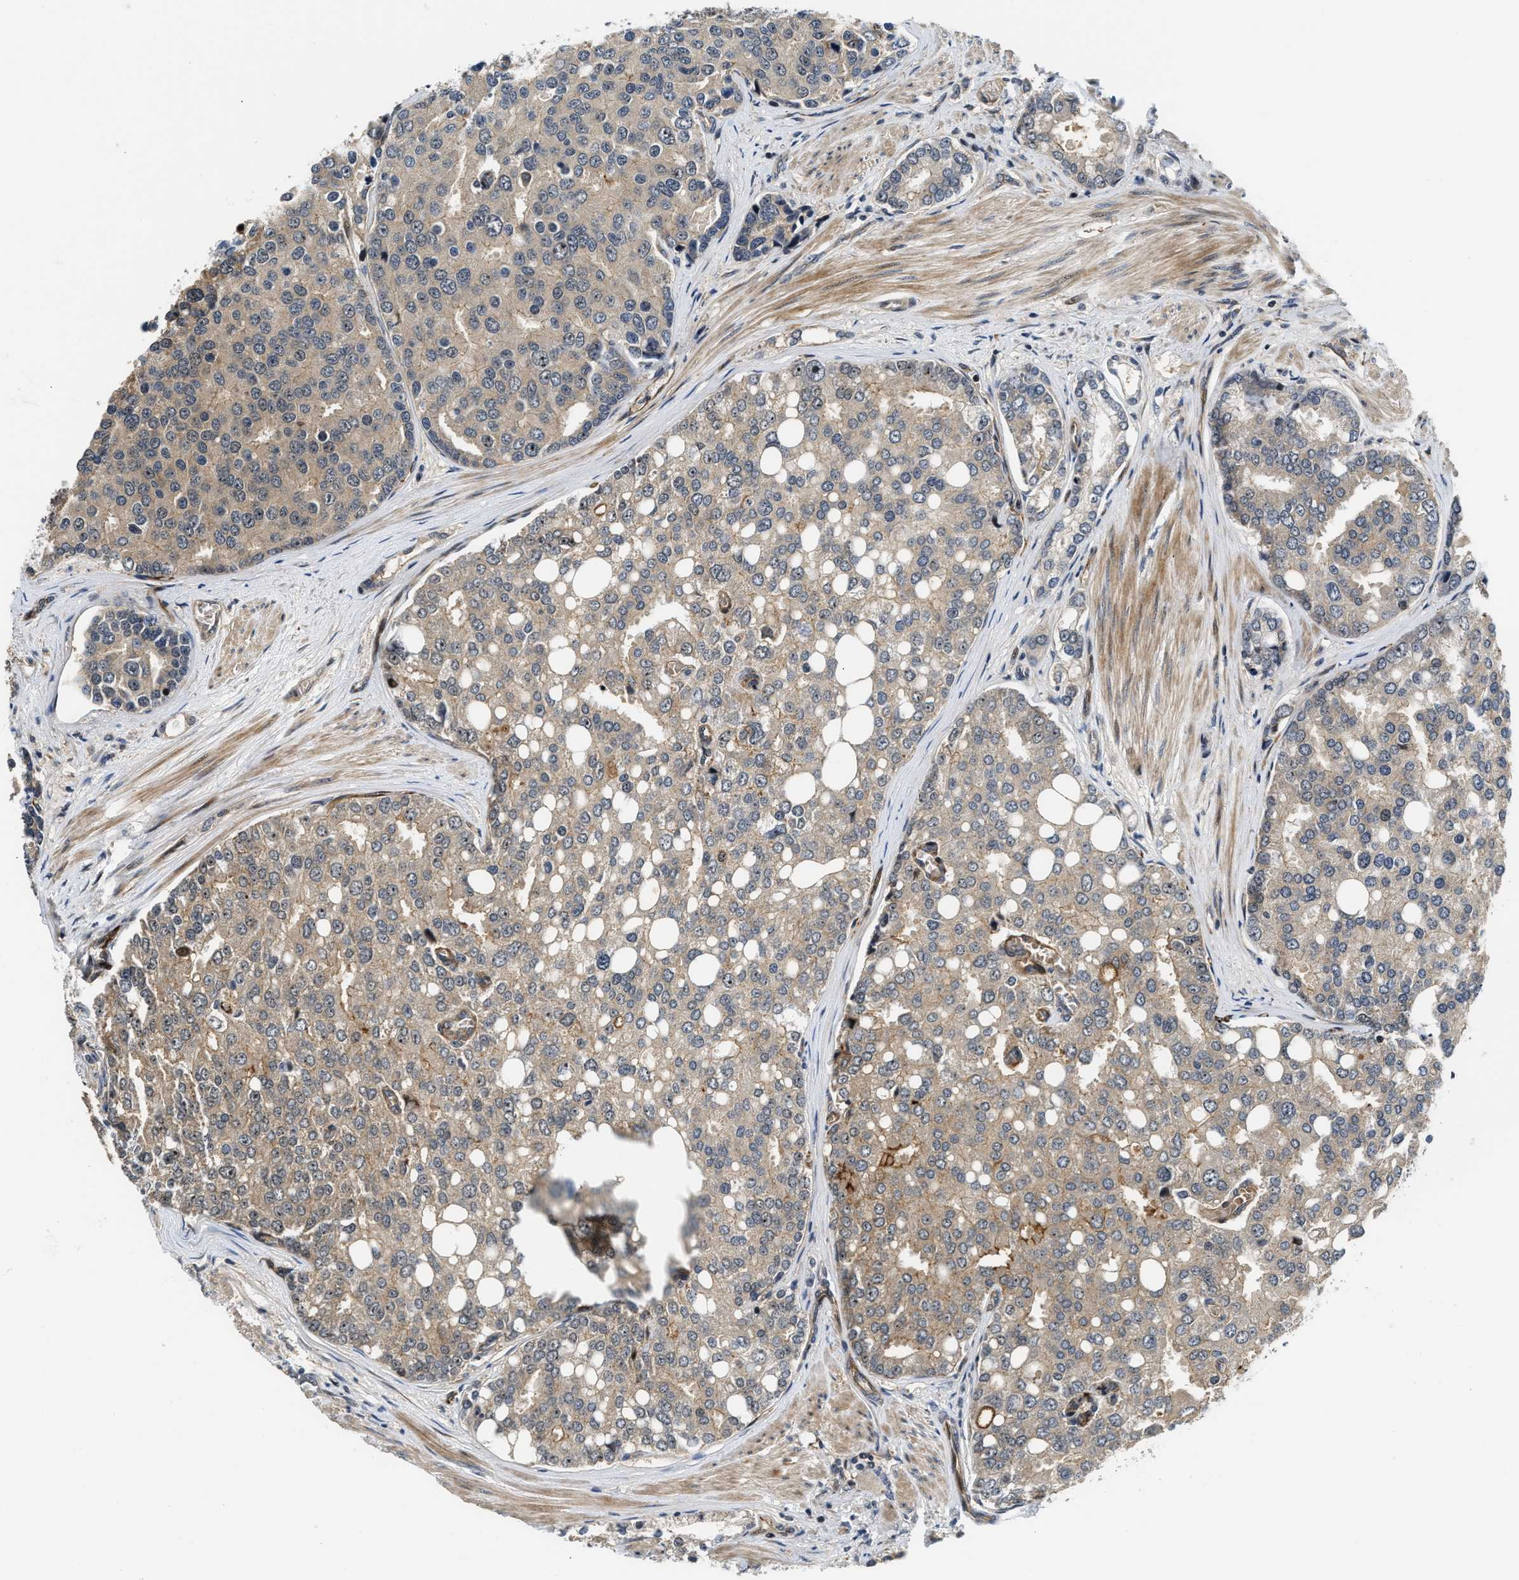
{"staining": {"intensity": "weak", "quantity": "25%-75%", "location": "cytoplasmic/membranous"}, "tissue": "prostate cancer", "cell_type": "Tumor cells", "image_type": "cancer", "snomed": [{"axis": "morphology", "description": "Adenocarcinoma, High grade"}, {"axis": "topography", "description": "Prostate"}], "caption": "Human prostate high-grade adenocarcinoma stained with a protein marker exhibits weak staining in tumor cells.", "gene": "ALDH3A2", "patient": {"sex": "male", "age": 50}}